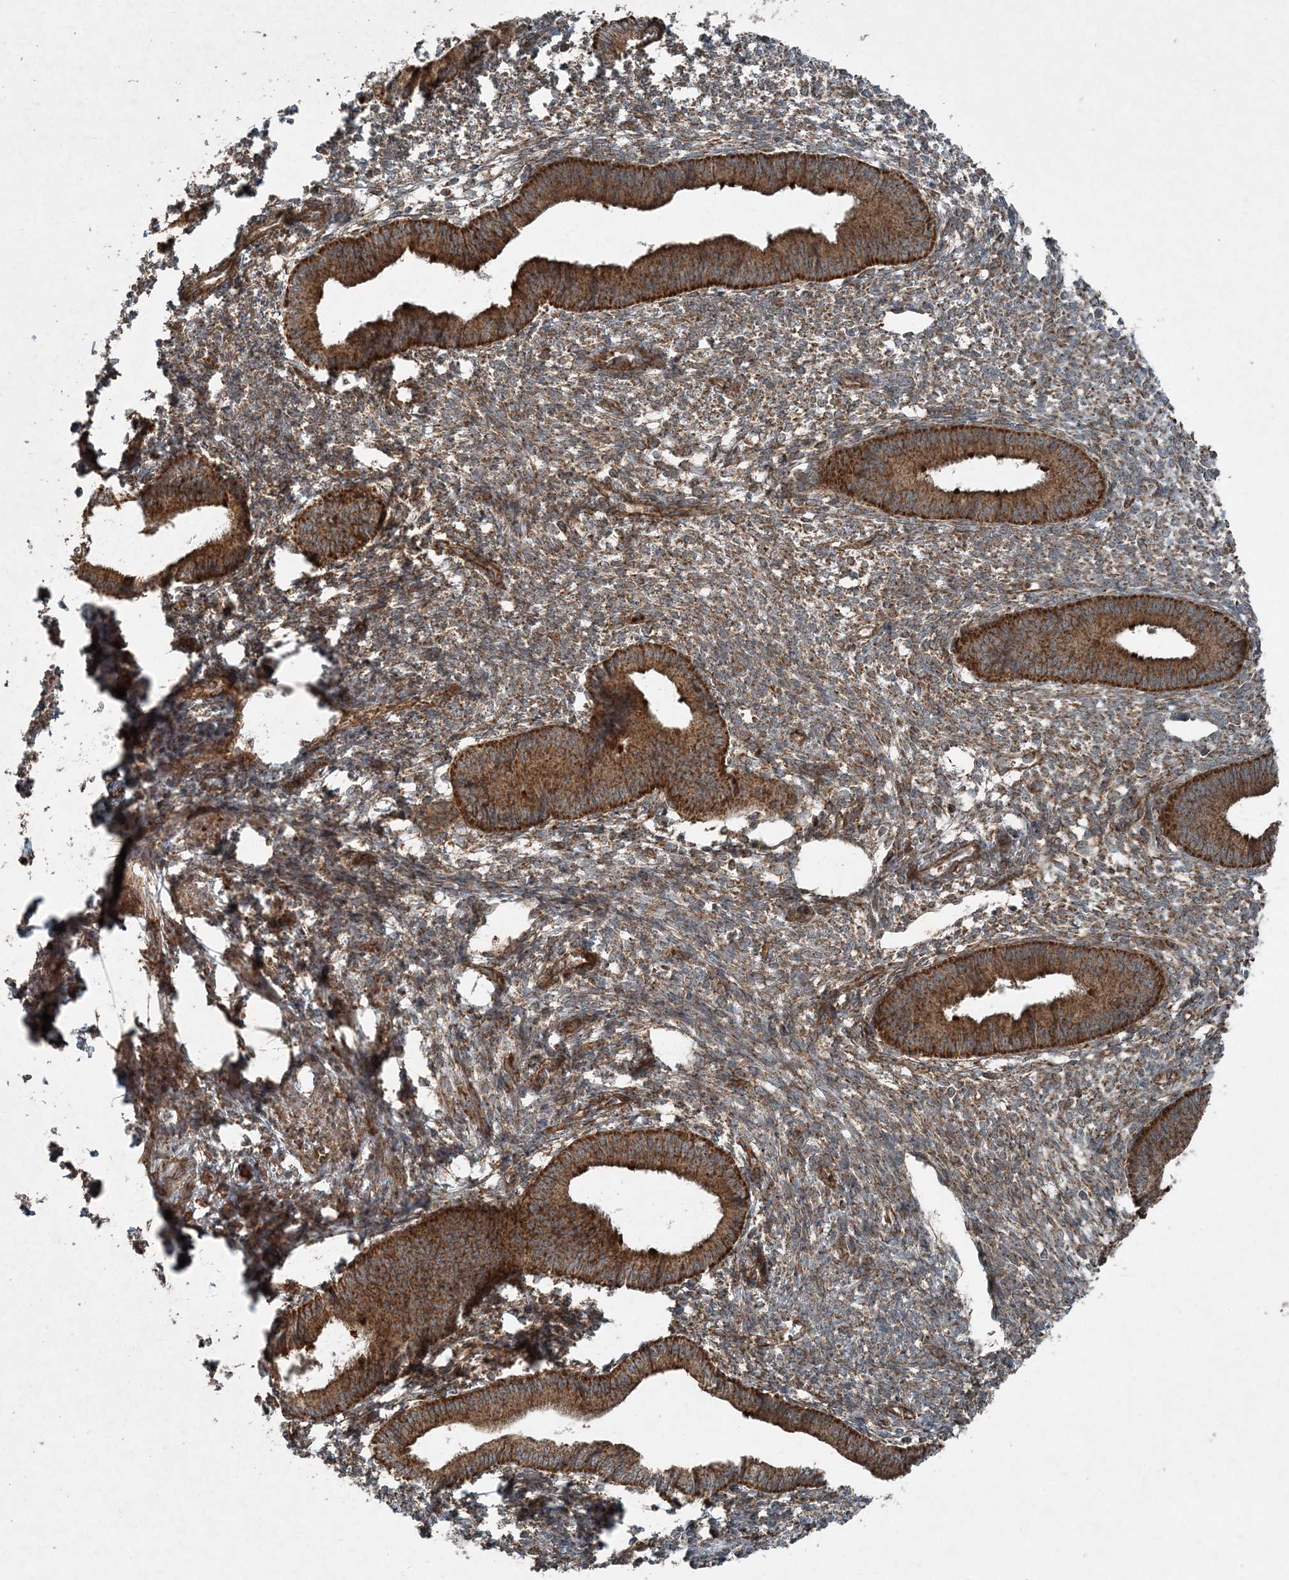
{"staining": {"intensity": "moderate", "quantity": "25%-75%", "location": "cytoplasmic/membranous"}, "tissue": "endometrium", "cell_type": "Cells in endometrial stroma", "image_type": "normal", "snomed": [{"axis": "morphology", "description": "Normal tissue, NOS"}, {"axis": "topography", "description": "Endometrium"}], "caption": "High-magnification brightfield microscopy of normal endometrium stained with DAB (3,3'-diaminobenzidine) (brown) and counterstained with hematoxylin (blue). cells in endometrial stroma exhibit moderate cytoplasmic/membranous staining is present in about25%-75% of cells. (IHC, brightfield microscopy, high magnification).", "gene": "COPS7B", "patient": {"sex": "female", "age": 46}}